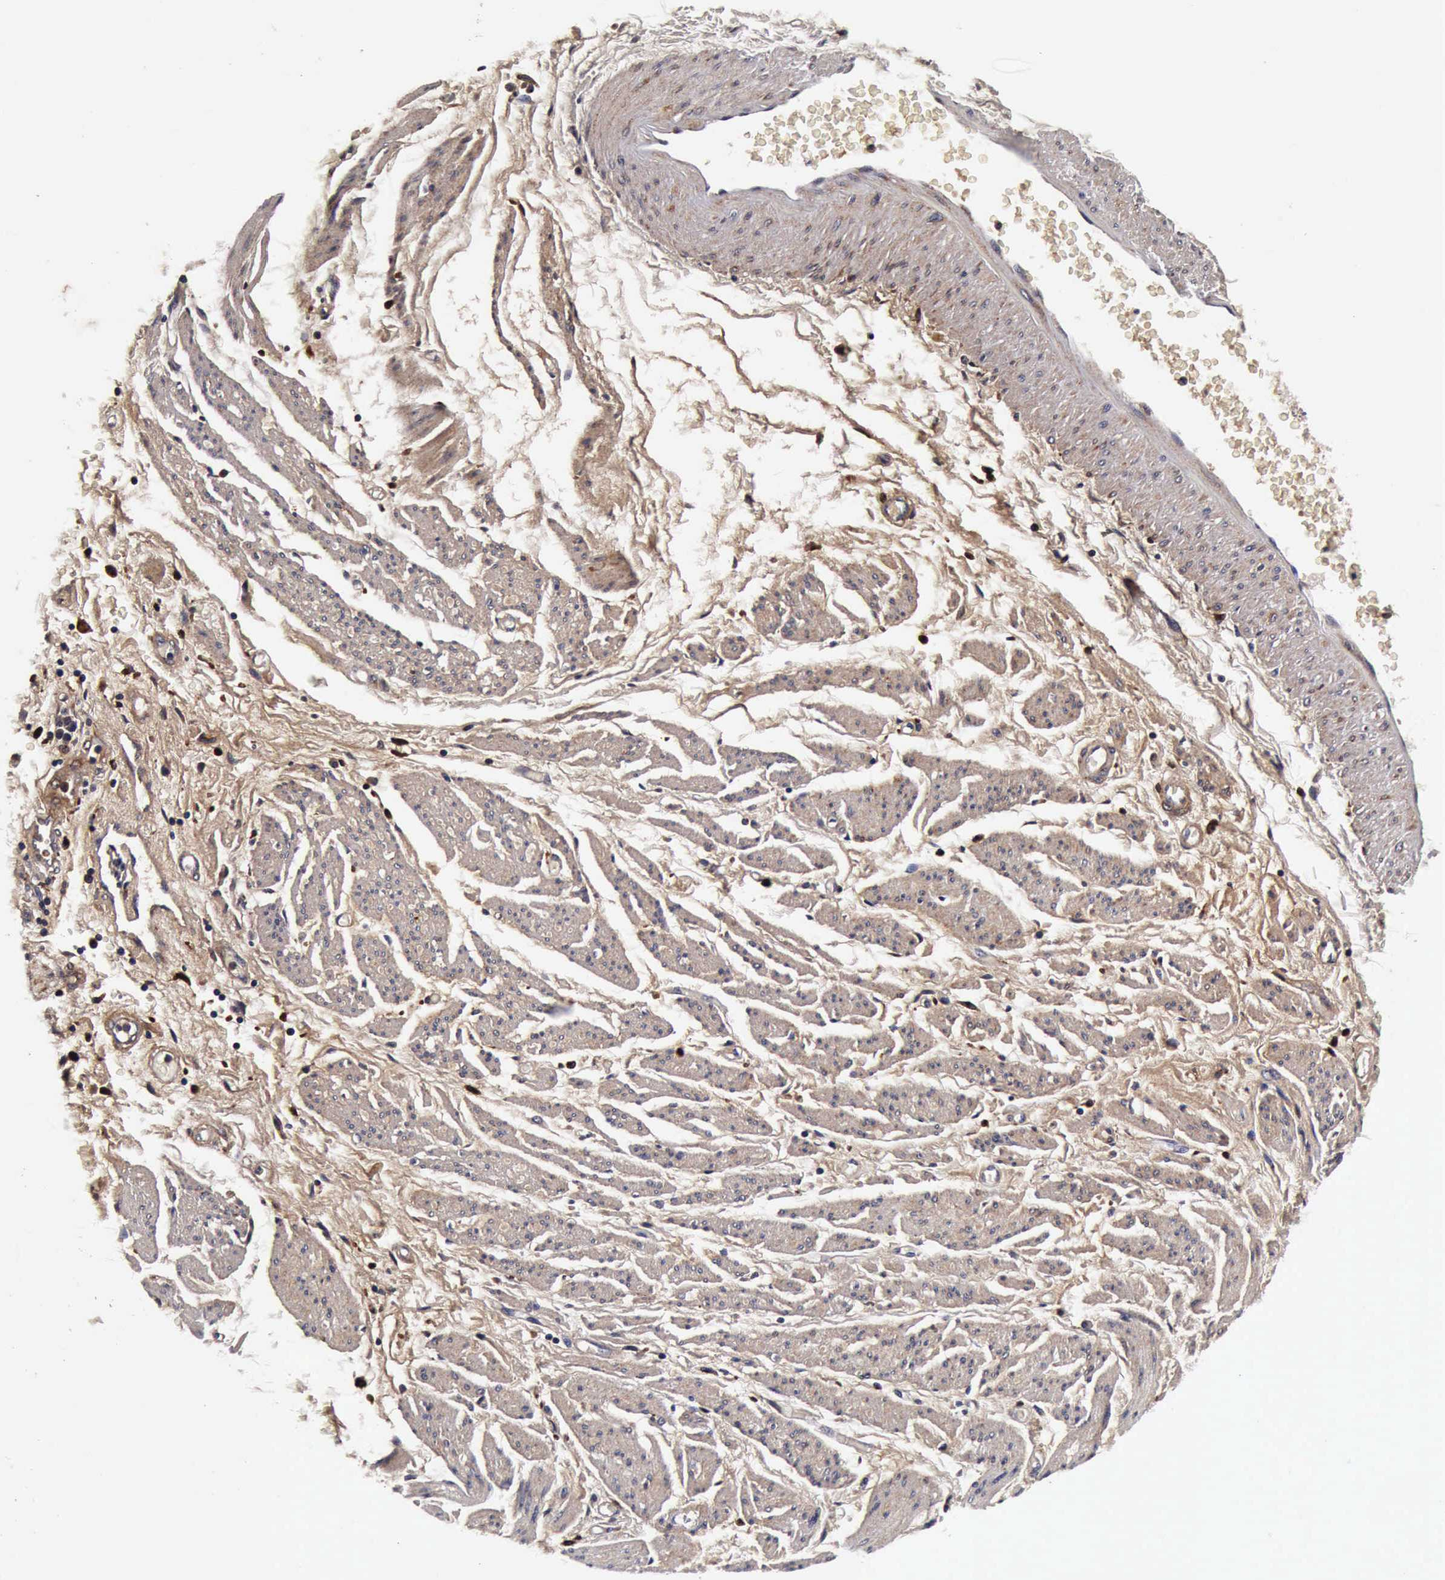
{"staining": {"intensity": "weak", "quantity": ">75%", "location": "cytoplasmic/membranous"}, "tissue": "stomach cancer", "cell_type": "Tumor cells", "image_type": "cancer", "snomed": [{"axis": "morphology", "description": "Adenocarcinoma, NOS"}, {"axis": "topography", "description": "Stomach"}], "caption": "This is an image of IHC staining of adenocarcinoma (stomach), which shows weak expression in the cytoplasmic/membranous of tumor cells.", "gene": "CST3", "patient": {"sex": "female", "age": 76}}